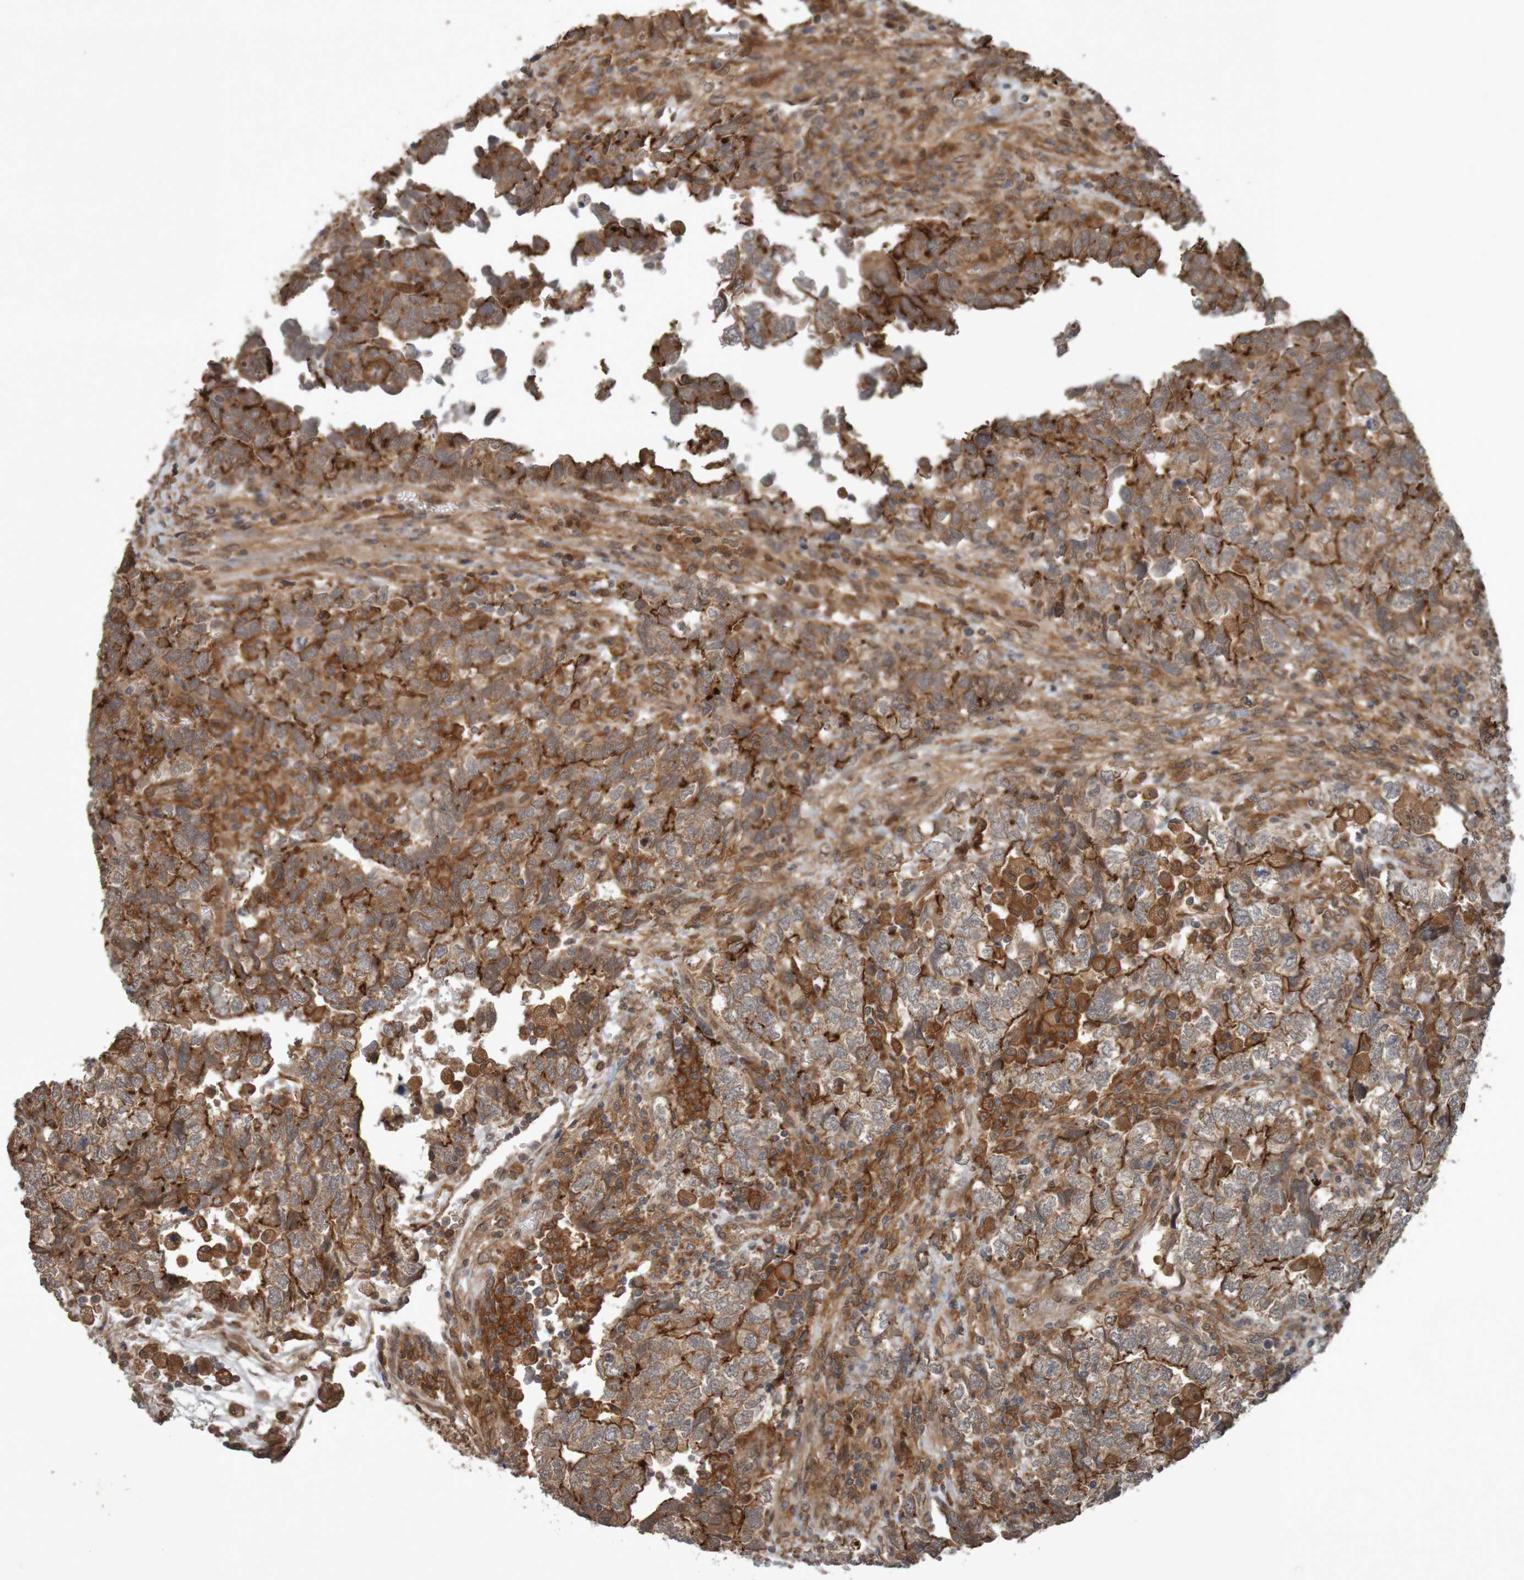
{"staining": {"intensity": "moderate", "quantity": ">75%", "location": "cytoplasmic/membranous"}, "tissue": "testis cancer", "cell_type": "Tumor cells", "image_type": "cancer", "snomed": [{"axis": "morphology", "description": "Carcinoma, Embryonal, NOS"}, {"axis": "topography", "description": "Testis"}], "caption": "Testis cancer was stained to show a protein in brown. There is medium levels of moderate cytoplasmic/membranous staining in approximately >75% of tumor cells. (Stains: DAB in brown, nuclei in blue, Microscopy: brightfield microscopy at high magnification).", "gene": "ARHGEF11", "patient": {"sex": "male", "age": 36}}